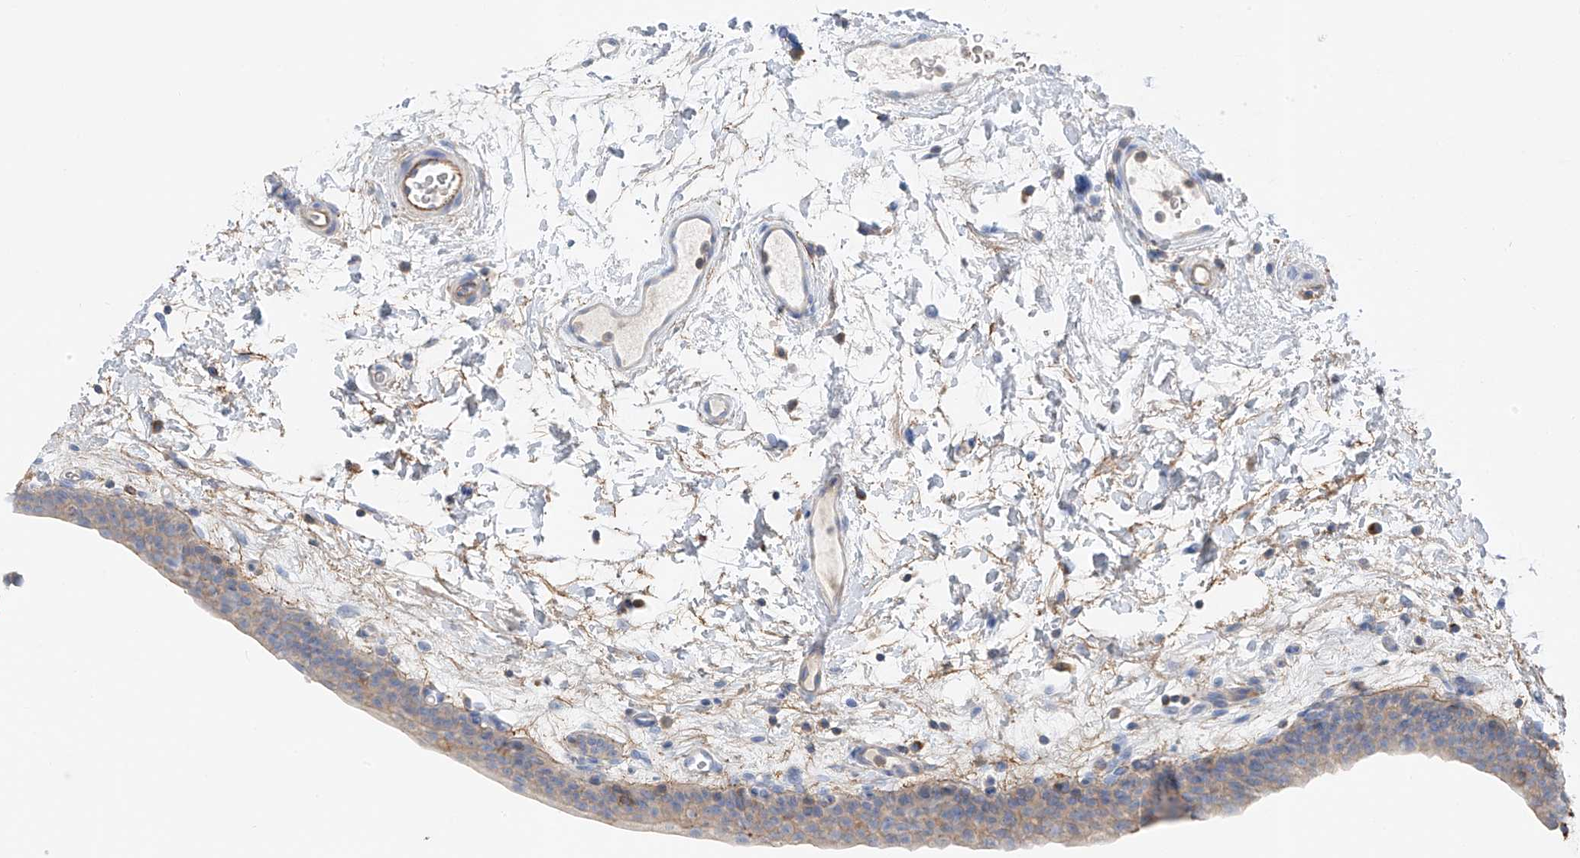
{"staining": {"intensity": "weak", "quantity": "<25%", "location": "cytoplasmic/membranous"}, "tissue": "urinary bladder", "cell_type": "Urothelial cells", "image_type": "normal", "snomed": [{"axis": "morphology", "description": "Normal tissue, NOS"}, {"axis": "topography", "description": "Urinary bladder"}], "caption": "This image is of normal urinary bladder stained with immunohistochemistry to label a protein in brown with the nuclei are counter-stained blue. There is no staining in urothelial cells.", "gene": "NALCN", "patient": {"sex": "male", "age": 83}}